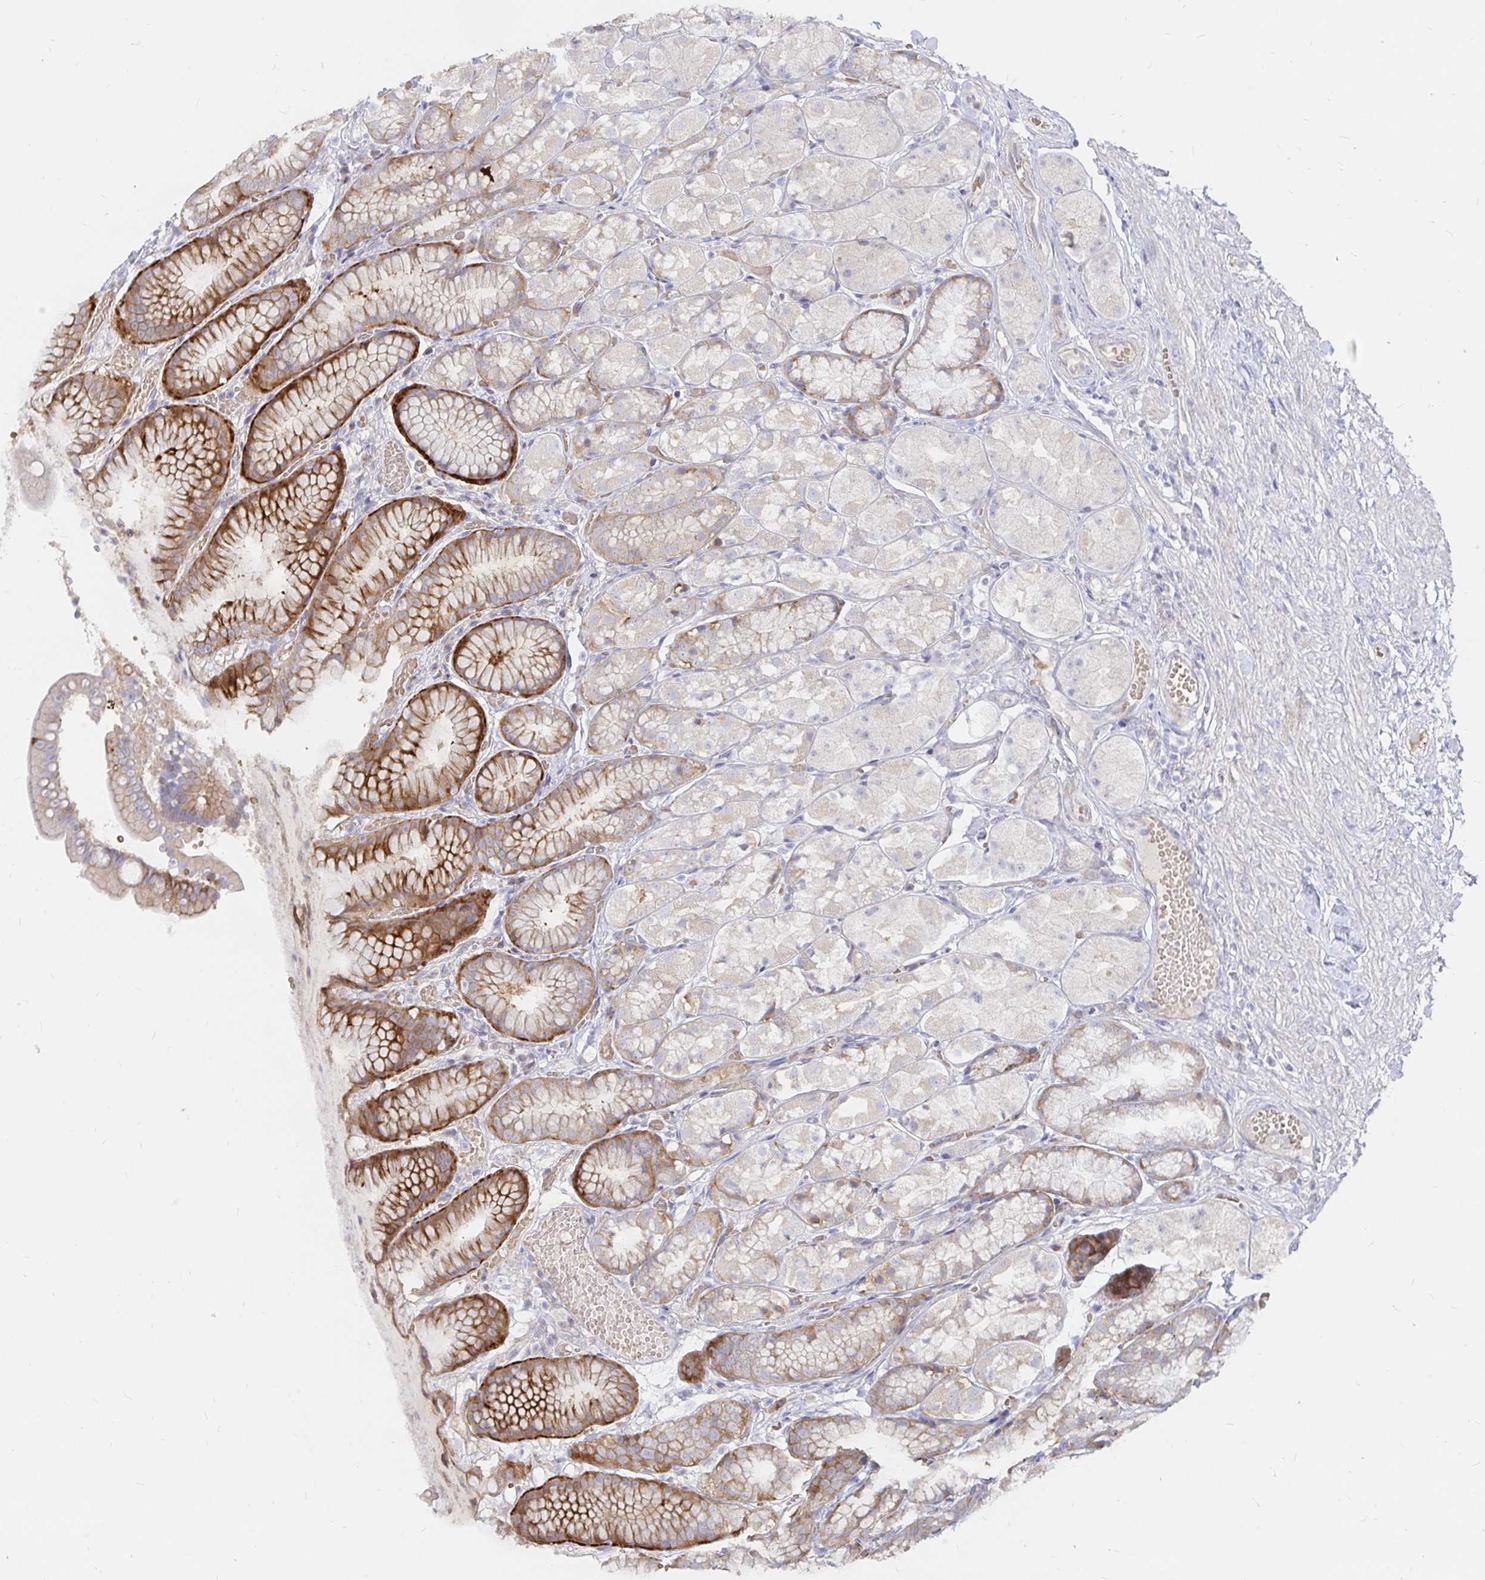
{"staining": {"intensity": "strong", "quantity": "25%-75%", "location": "cytoplasmic/membranous"}, "tissue": "stomach", "cell_type": "Glandular cells", "image_type": "normal", "snomed": [{"axis": "morphology", "description": "Normal tissue, NOS"}, {"axis": "topography", "description": "Stomach"}], "caption": "Immunohistochemical staining of benign stomach reveals high levels of strong cytoplasmic/membranous staining in approximately 25%-75% of glandular cells.", "gene": "KCTD19", "patient": {"sex": "male", "age": 70}}